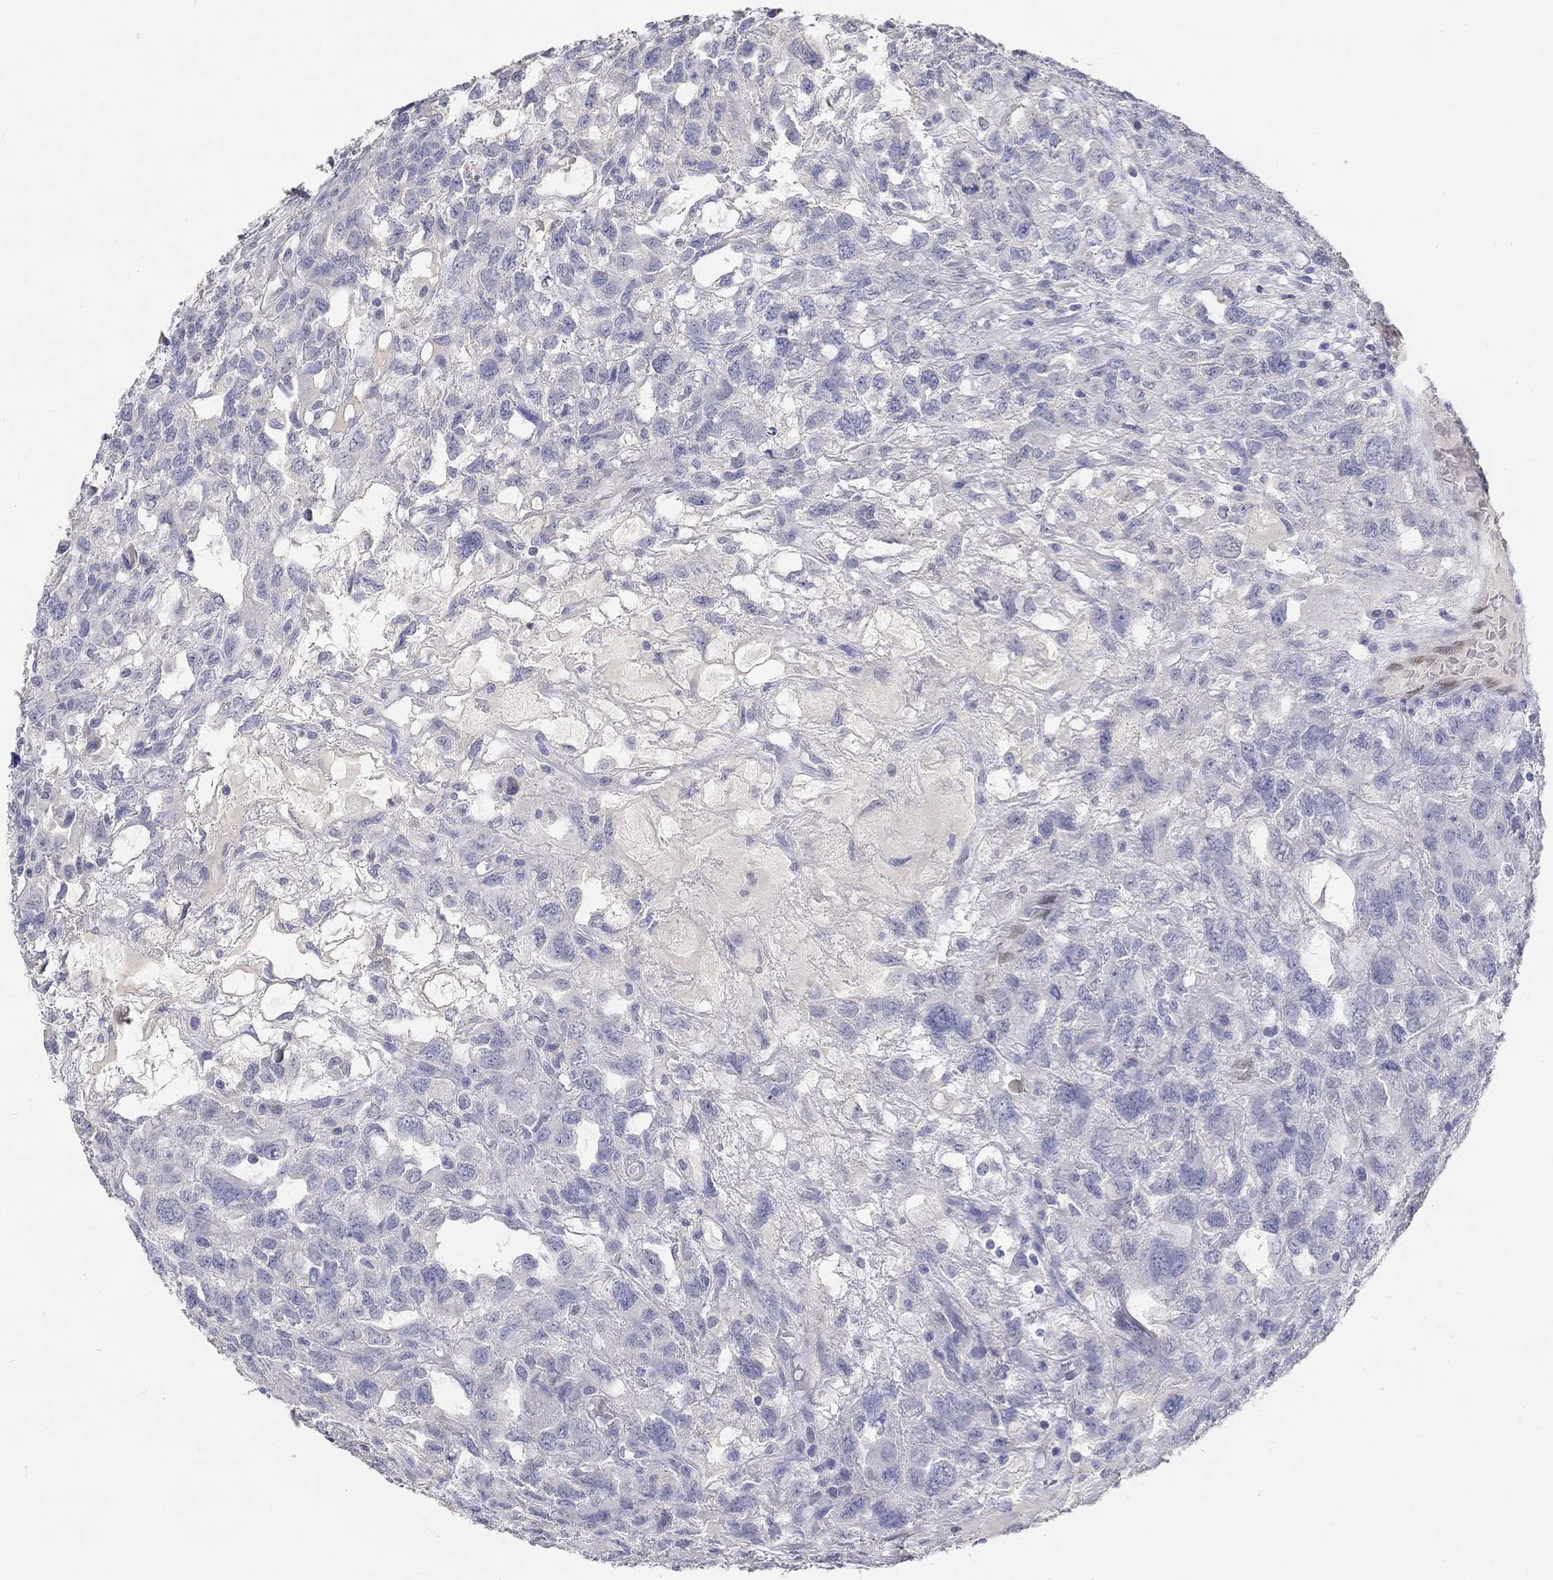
{"staining": {"intensity": "negative", "quantity": "none", "location": "none"}, "tissue": "testis cancer", "cell_type": "Tumor cells", "image_type": "cancer", "snomed": [{"axis": "morphology", "description": "Seminoma, NOS"}, {"axis": "topography", "description": "Testis"}], "caption": "IHC of testis cancer demonstrates no positivity in tumor cells. (DAB (3,3'-diaminobenzidine) immunohistochemistry, high magnification).", "gene": "FGF2", "patient": {"sex": "male", "age": 52}}